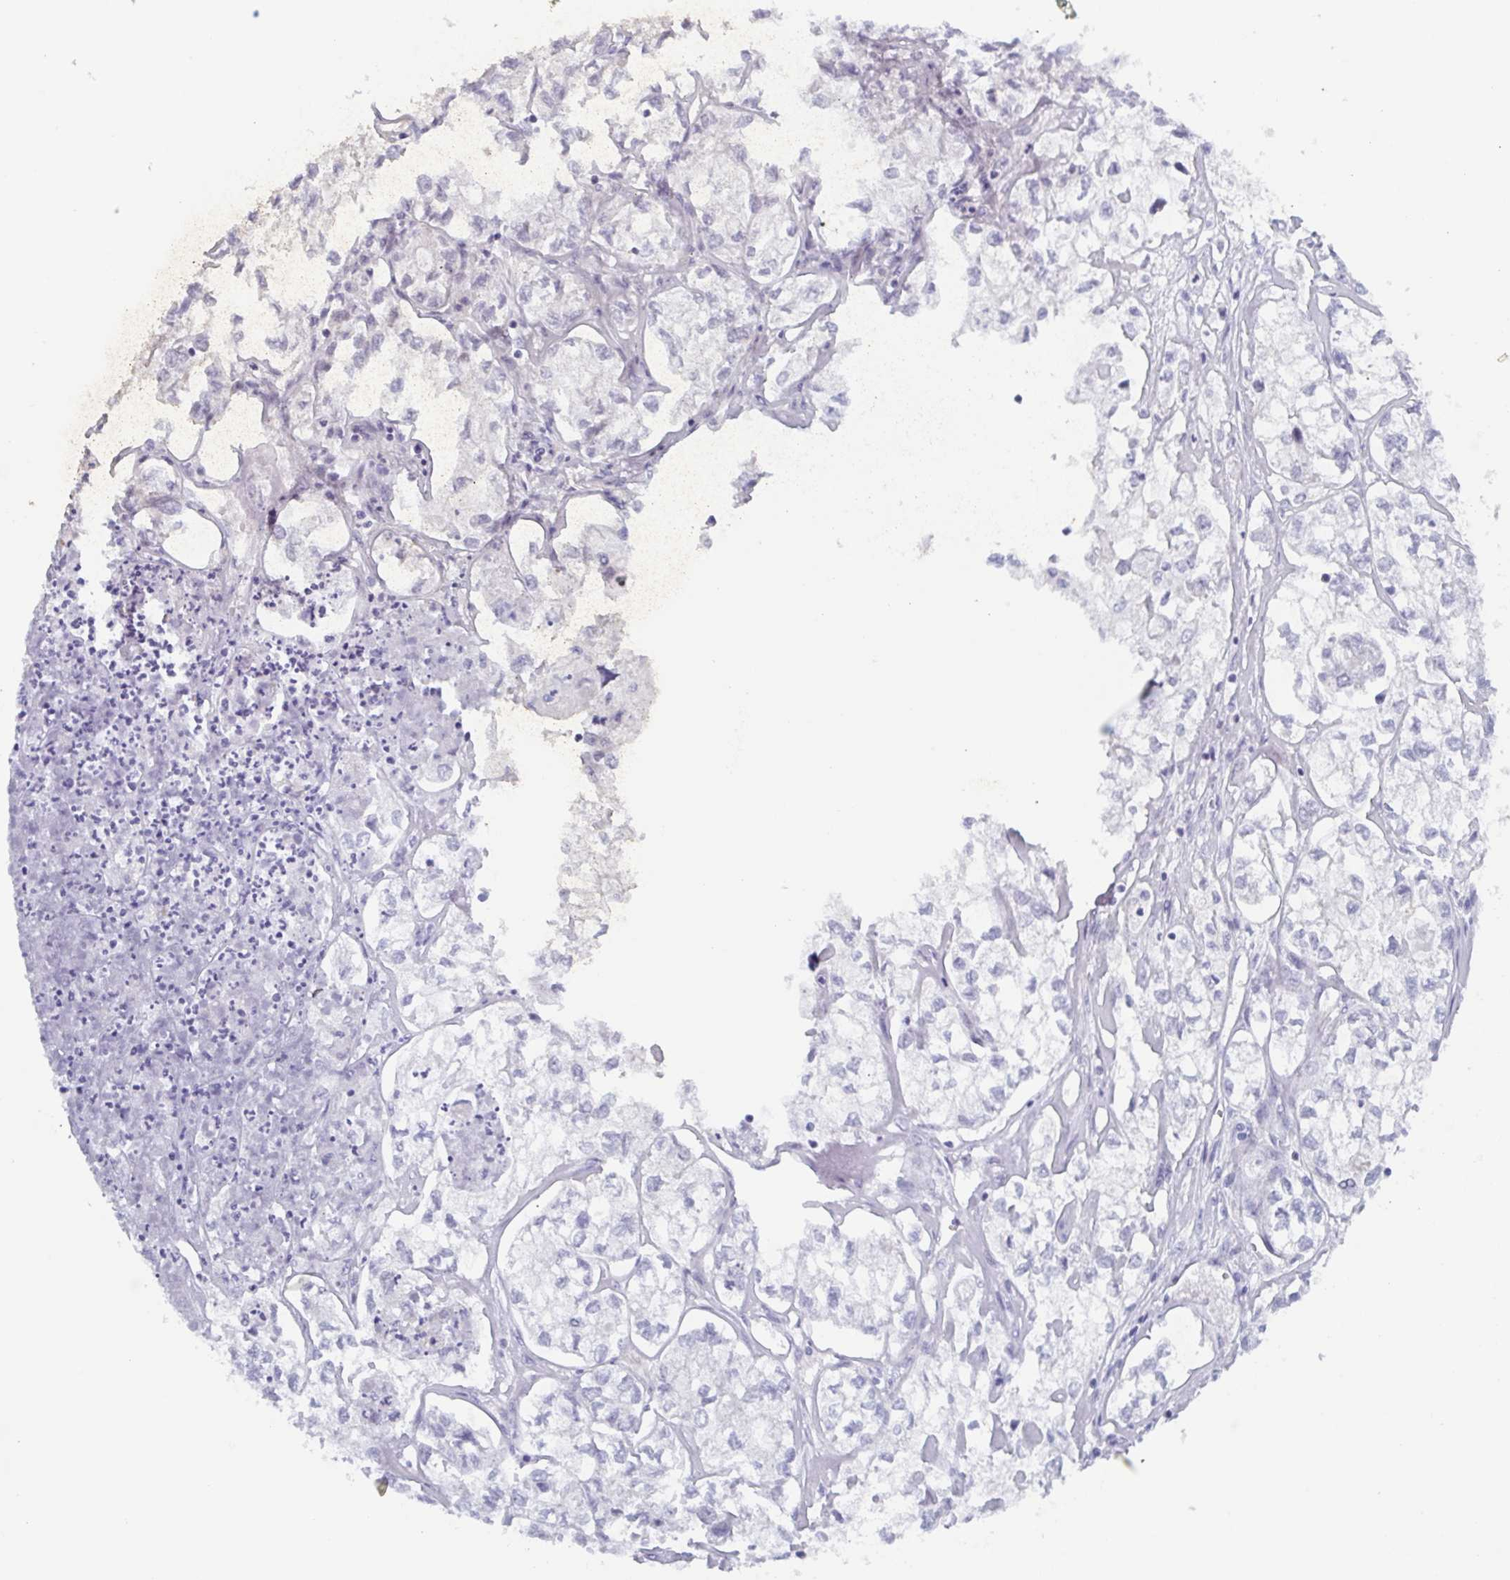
{"staining": {"intensity": "negative", "quantity": "none", "location": "none"}, "tissue": "ovarian cancer", "cell_type": "Tumor cells", "image_type": "cancer", "snomed": [{"axis": "morphology", "description": "Carcinoma, endometroid"}, {"axis": "topography", "description": "Ovary"}], "caption": "This is an immunohistochemistry image of human ovarian endometroid carcinoma. There is no expression in tumor cells.", "gene": "ZFP64", "patient": {"sex": "female", "age": 64}}